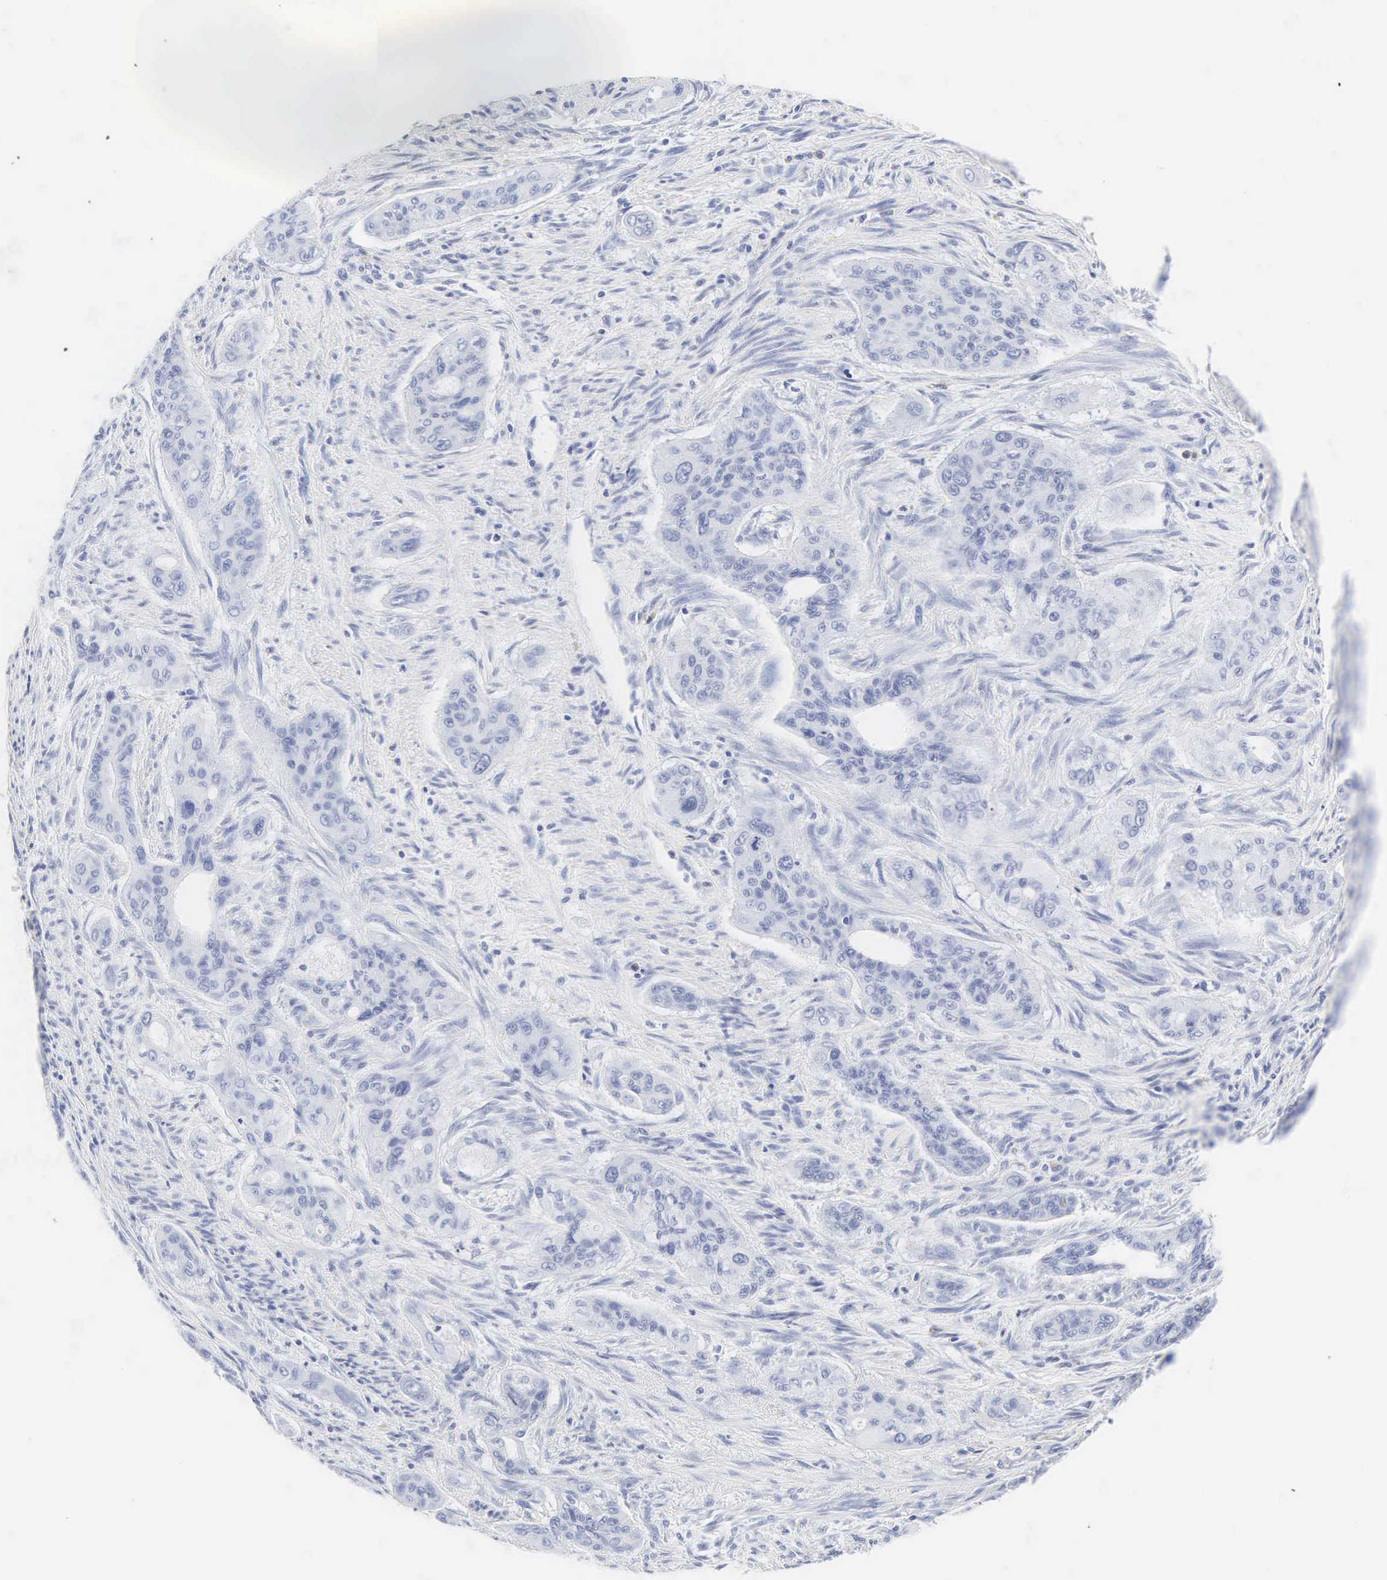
{"staining": {"intensity": "negative", "quantity": "none", "location": "none"}, "tissue": "pancreatic cancer", "cell_type": "Tumor cells", "image_type": "cancer", "snomed": [{"axis": "morphology", "description": "Adenocarcinoma, NOS"}, {"axis": "topography", "description": "Pancreas"}], "caption": "Immunohistochemistry (IHC) histopathology image of pancreatic cancer (adenocarcinoma) stained for a protein (brown), which demonstrates no staining in tumor cells.", "gene": "INS", "patient": {"sex": "male", "age": 77}}